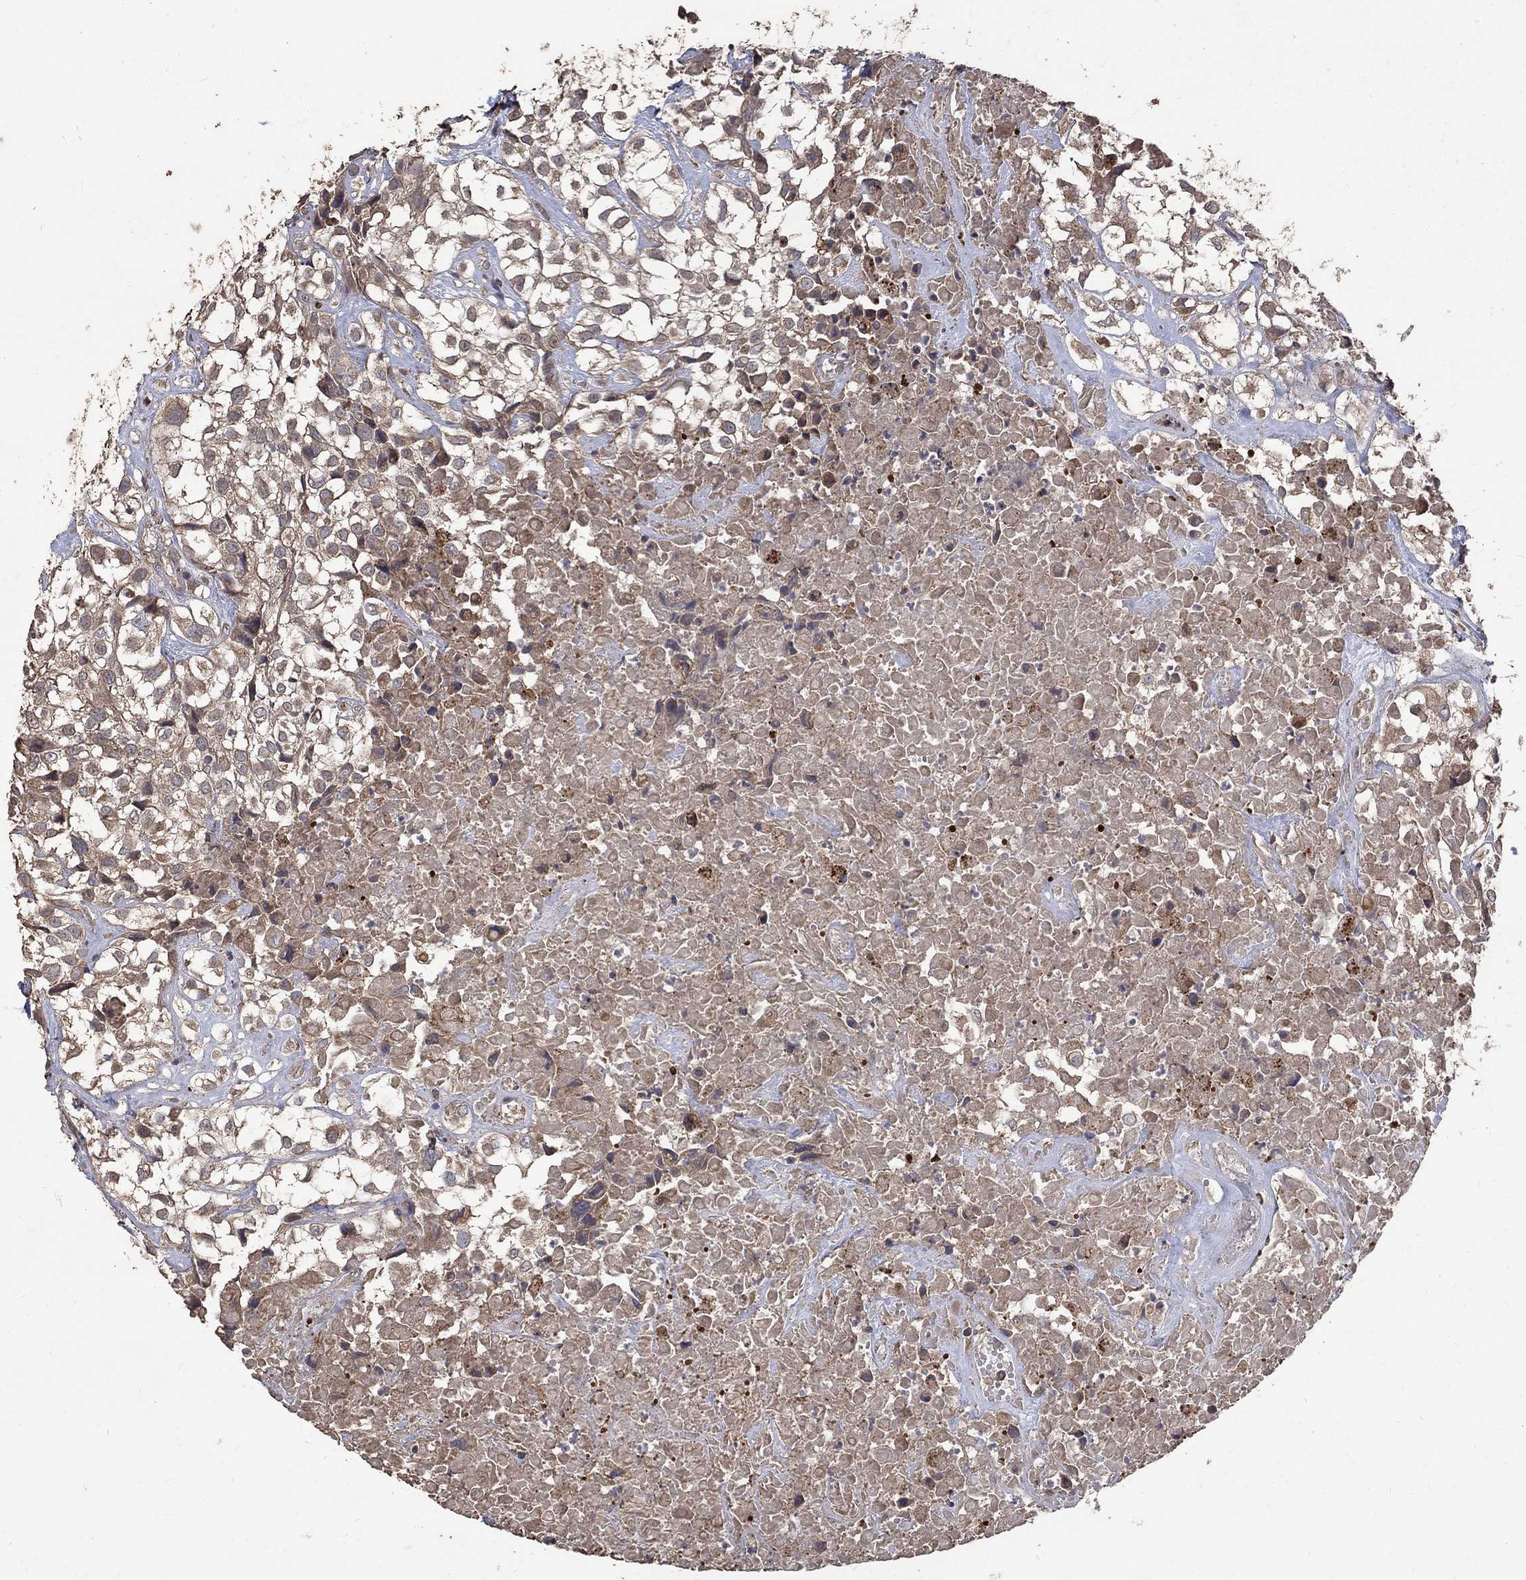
{"staining": {"intensity": "weak", "quantity": "25%-75%", "location": "cytoplasmic/membranous"}, "tissue": "urothelial cancer", "cell_type": "Tumor cells", "image_type": "cancer", "snomed": [{"axis": "morphology", "description": "Urothelial carcinoma, High grade"}, {"axis": "topography", "description": "Urinary bladder"}], "caption": "About 25%-75% of tumor cells in human urothelial cancer demonstrate weak cytoplasmic/membranous protein positivity as visualized by brown immunohistochemical staining.", "gene": "C17orf75", "patient": {"sex": "male", "age": 56}}